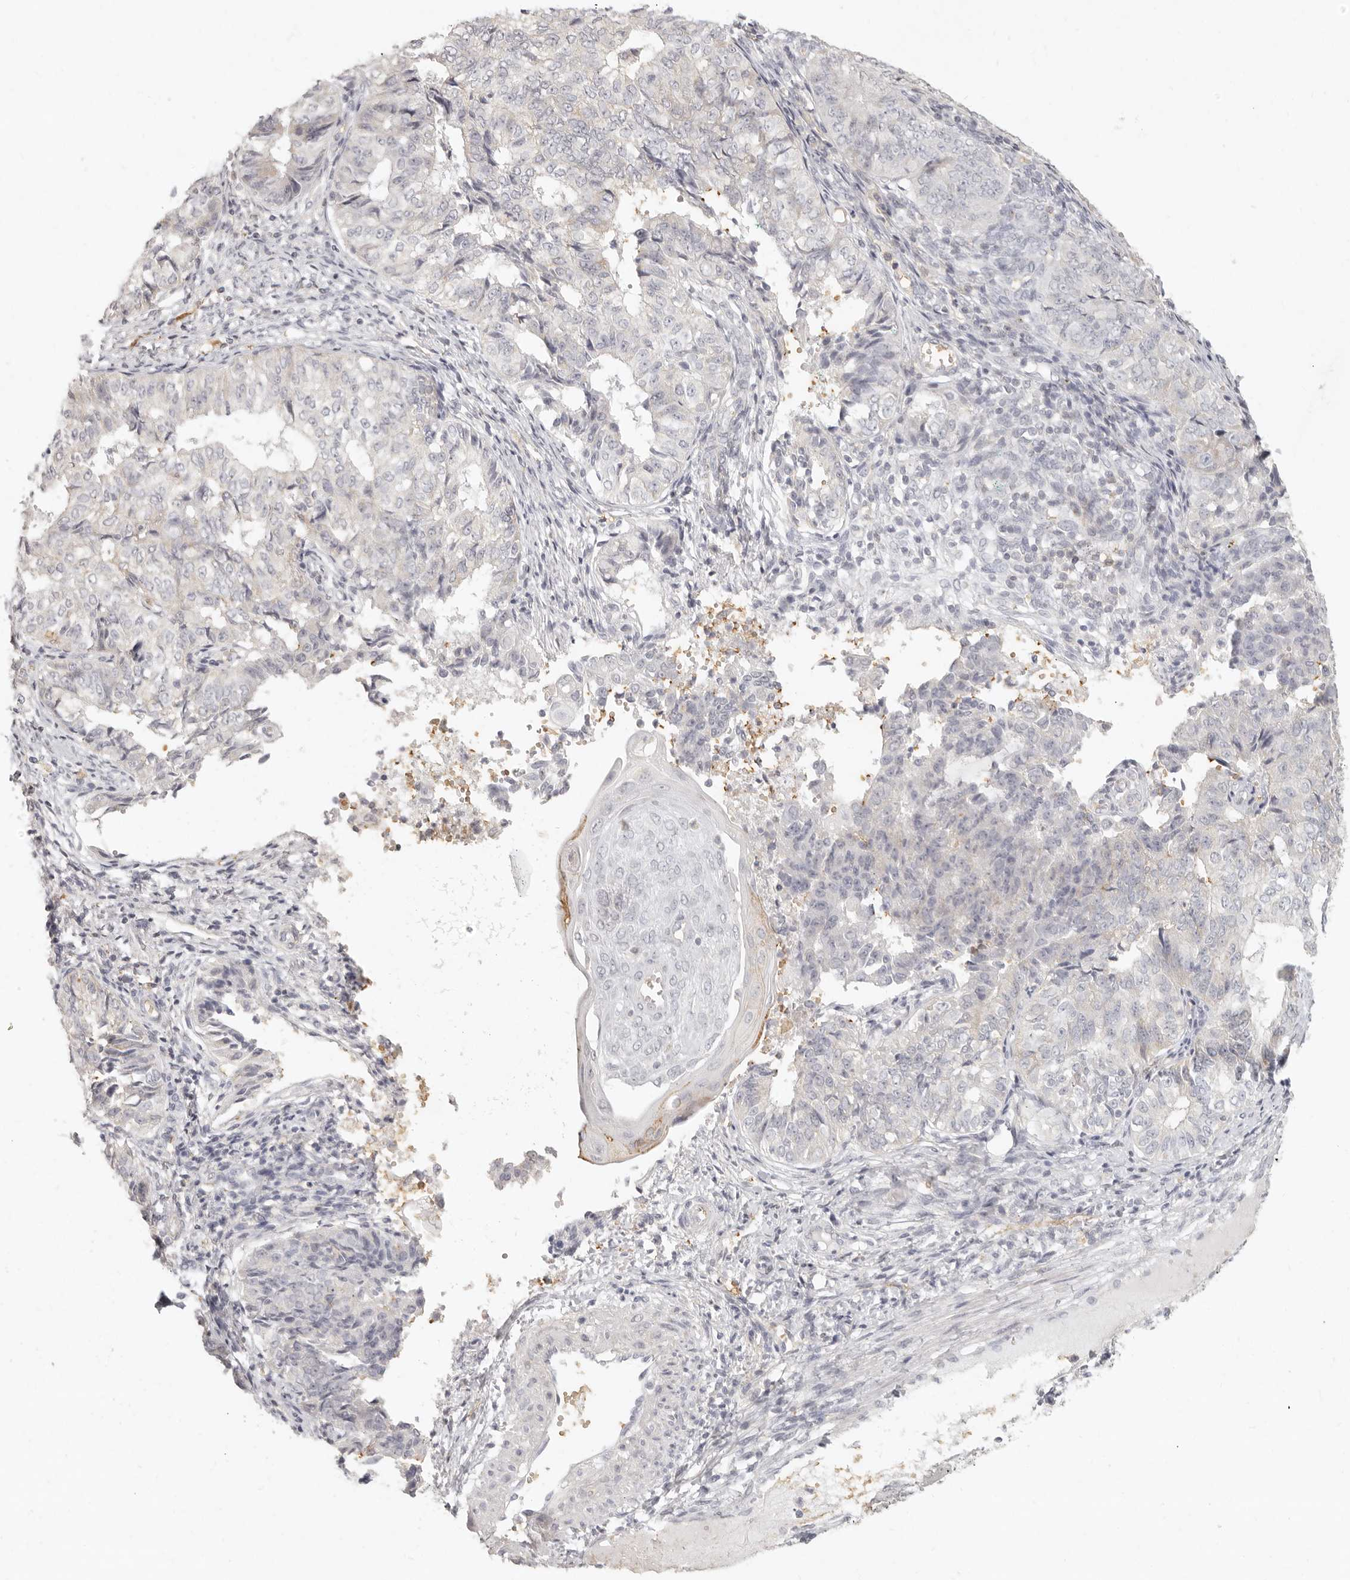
{"staining": {"intensity": "negative", "quantity": "none", "location": "none"}, "tissue": "endometrial cancer", "cell_type": "Tumor cells", "image_type": "cancer", "snomed": [{"axis": "morphology", "description": "Adenocarcinoma, NOS"}, {"axis": "topography", "description": "Endometrium"}], "caption": "DAB (3,3'-diaminobenzidine) immunohistochemical staining of adenocarcinoma (endometrial) exhibits no significant positivity in tumor cells. The staining is performed using DAB brown chromogen with nuclei counter-stained in using hematoxylin.", "gene": "NIBAN1", "patient": {"sex": "female", "age": 32}}